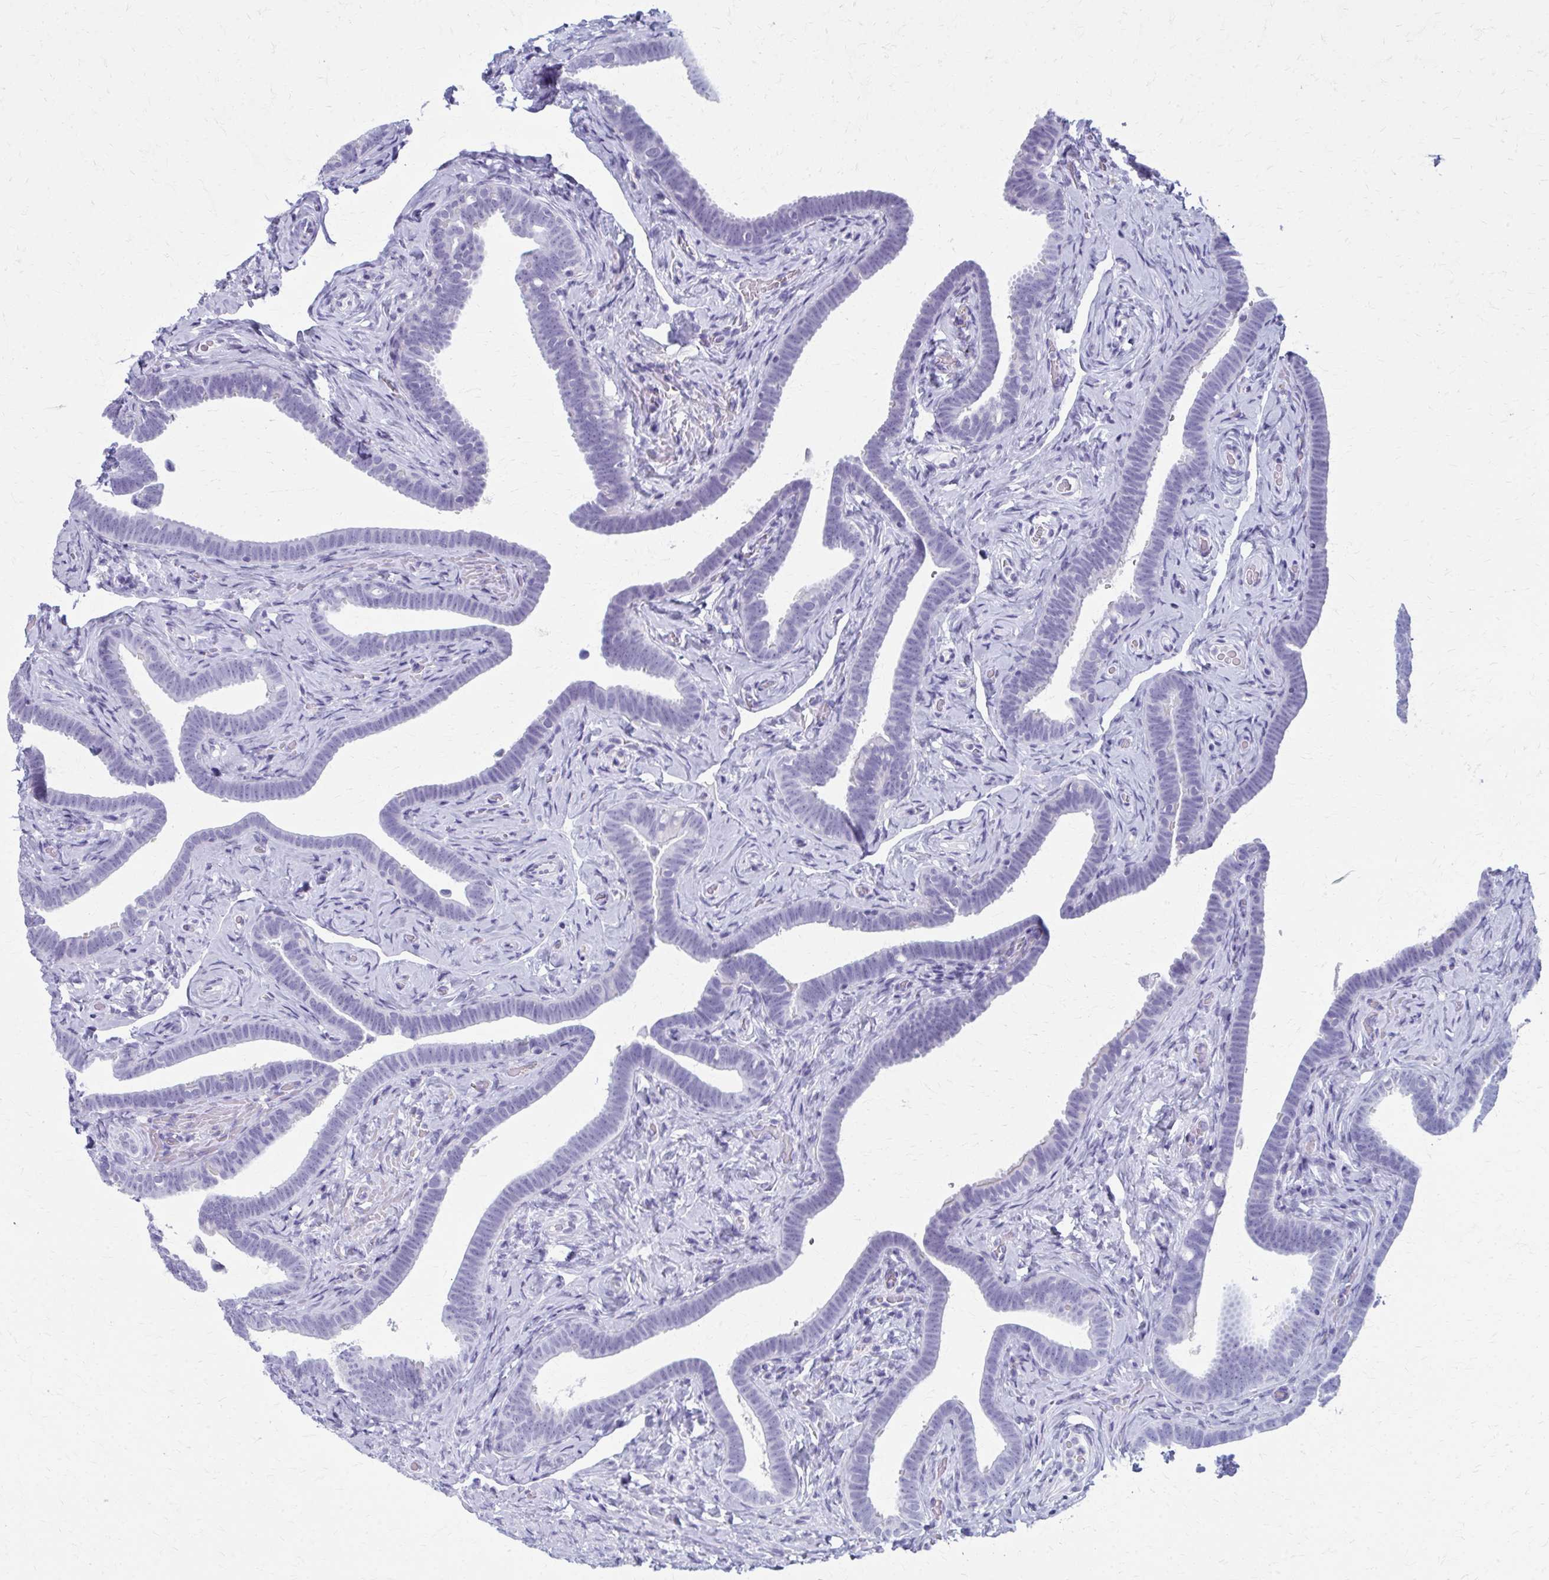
{"staining": {"intensity": "negative", "quantity": "none", "location": "none"}, "tissue": "fallopian tube", "cell_type": "Glandular cells", "image_type": "normal", "snomed": [{"axis": "morphology", "description": "Normal tissue, NOS"}, {"axis": "topography", "description": "Fallopian tube"}], "caption": "Fallopian tube was stained to show a protein in brown. There is no significant staining in glandular cells. (DAB immunohistochemistry visualized using brightfield microscopy, high magnification).", "gene": "MPLKIP", "patient": {"sex": "female", "age": 69}}